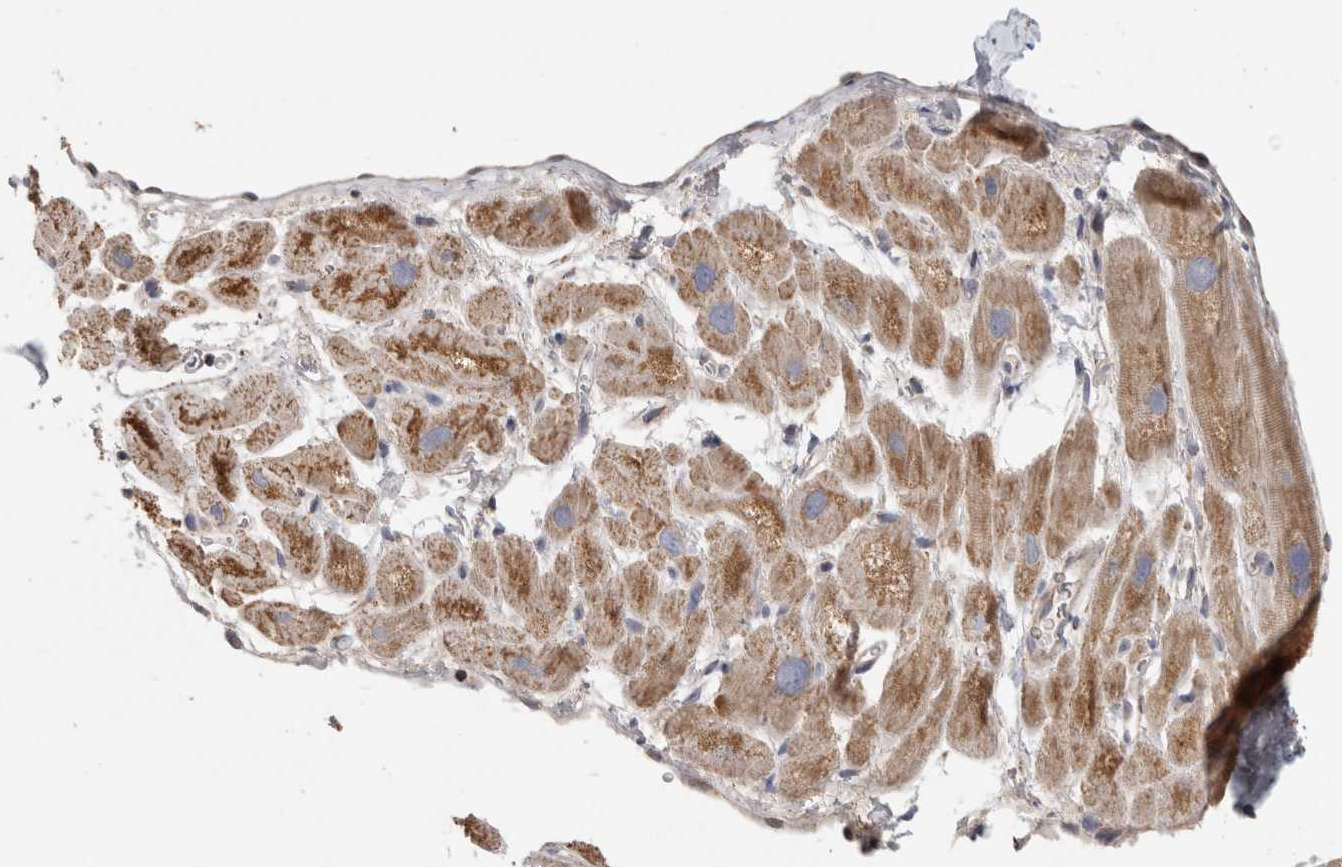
{"staining": {"intensity": "moderate", "quantity": ">75%", "location": "cytoplasmic/membranous"}, "tissue": "heart muscle", "cell_type": "Cardiomyocytes", "image_type": "normal", "snomed": [{"axis": "morphology", "description": "Normal tissue, NOS"}, {"axis": "topography", "description": "Heart"}], "caption": "Protein expression analysis of benign human heart muscle reveals moderate cytoplasmic/membranous positivity in about >75% of cardiomyocytes.", "gene": "ST8SIA1", "patient": {"sex": "male", "age": 49}}